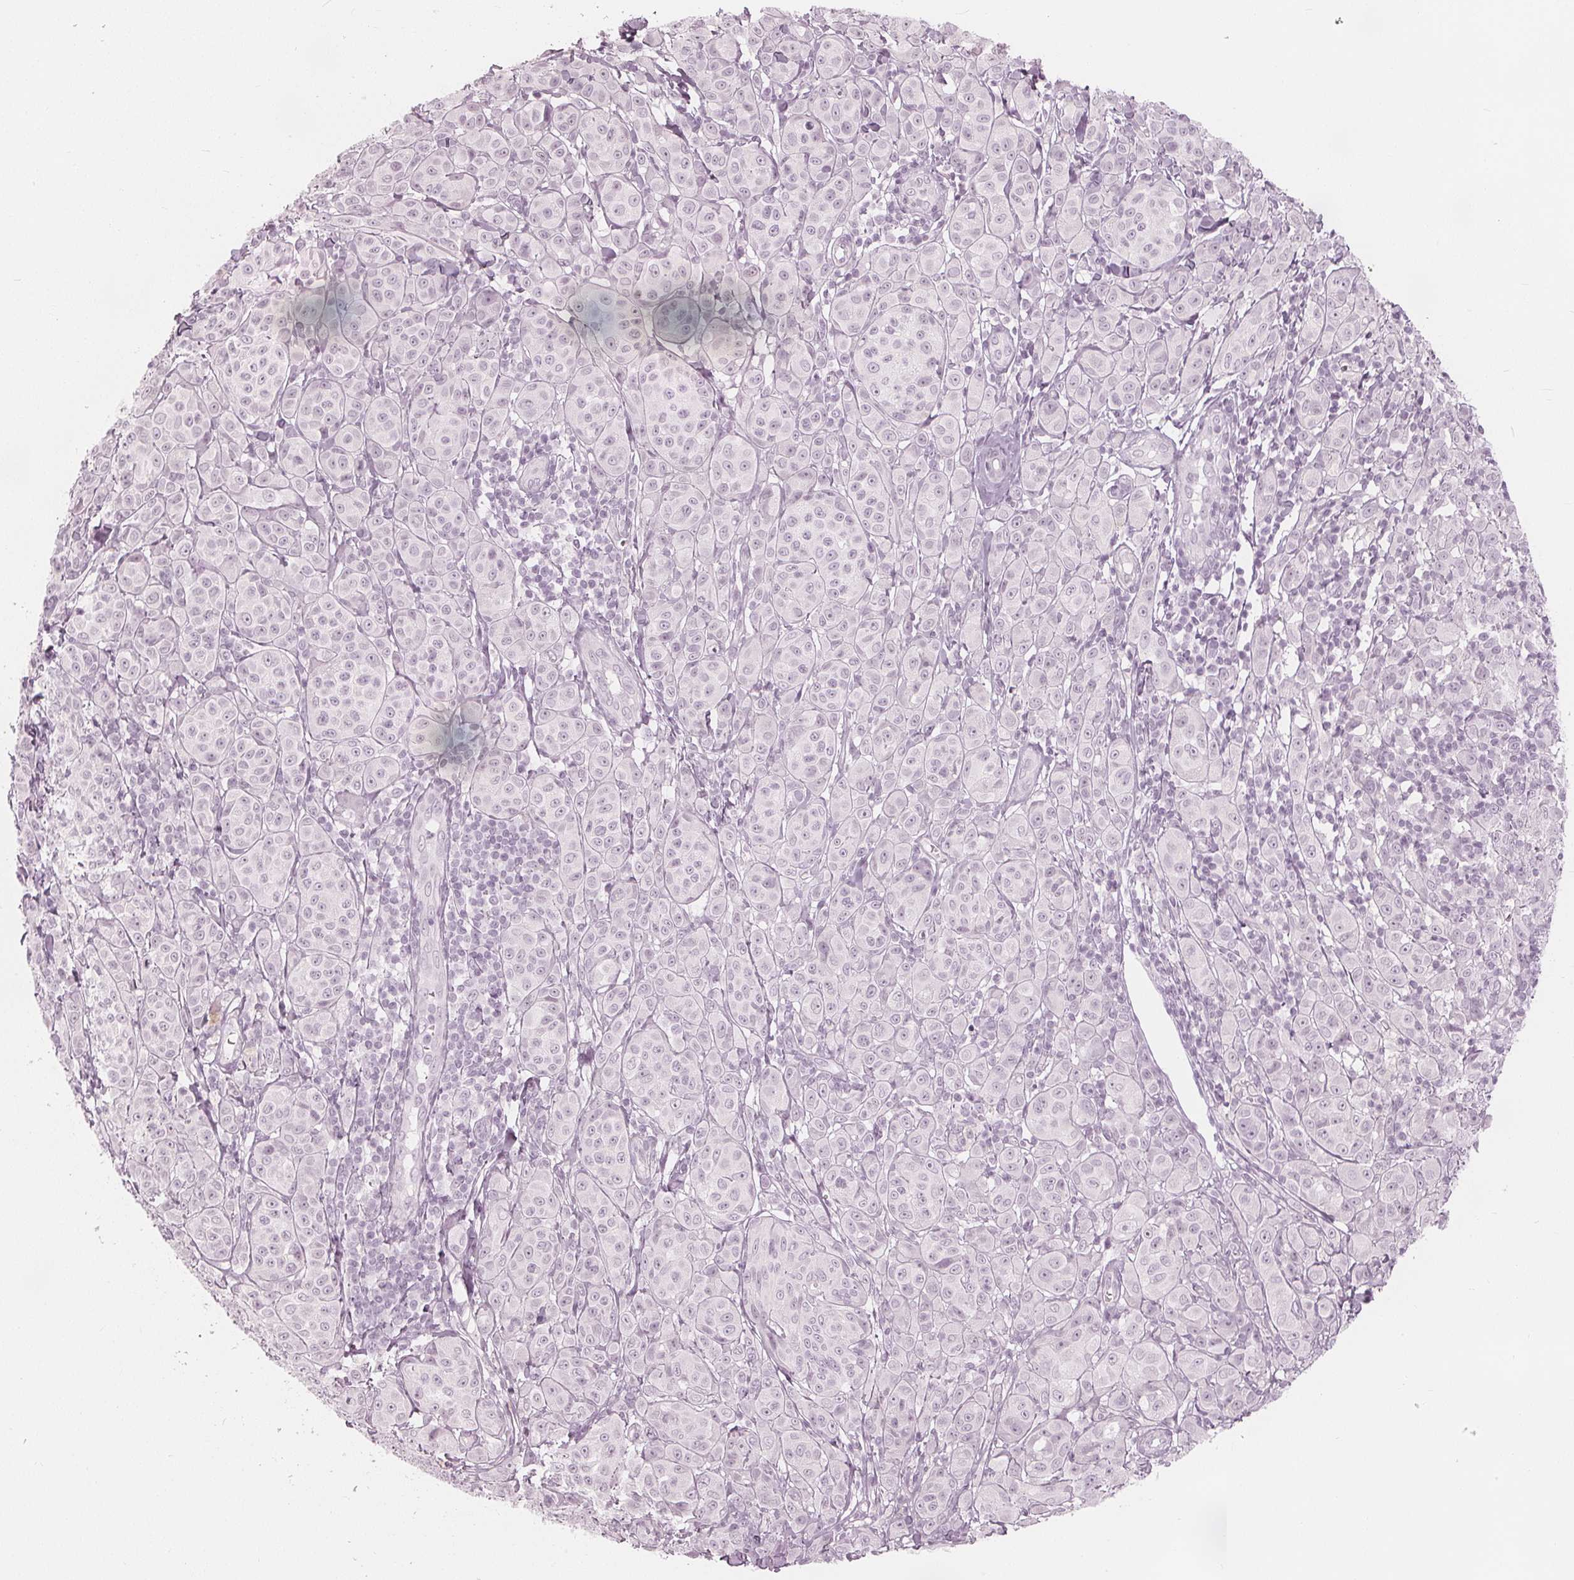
{"staining": {"intensity": "negative", "quantity": "none", "location": "none"}, "tissue": "melanoma", "cell_type": "Tumor cells", "image_type": "cancer", "snomed": [{"axis": "morphology", "description": "Malignant melanoma, NOS"}, {"axis": "topography", "description": "Skin"}], "caption": "An IHC histopathology image of melanoma is shown. There is no staining in tumor cells of melanoma. (Immunohistochemistry, brightfield microscopy, high magnification).", "gene": "PAEP", "patient": {"sex": "male", "age": 89}}